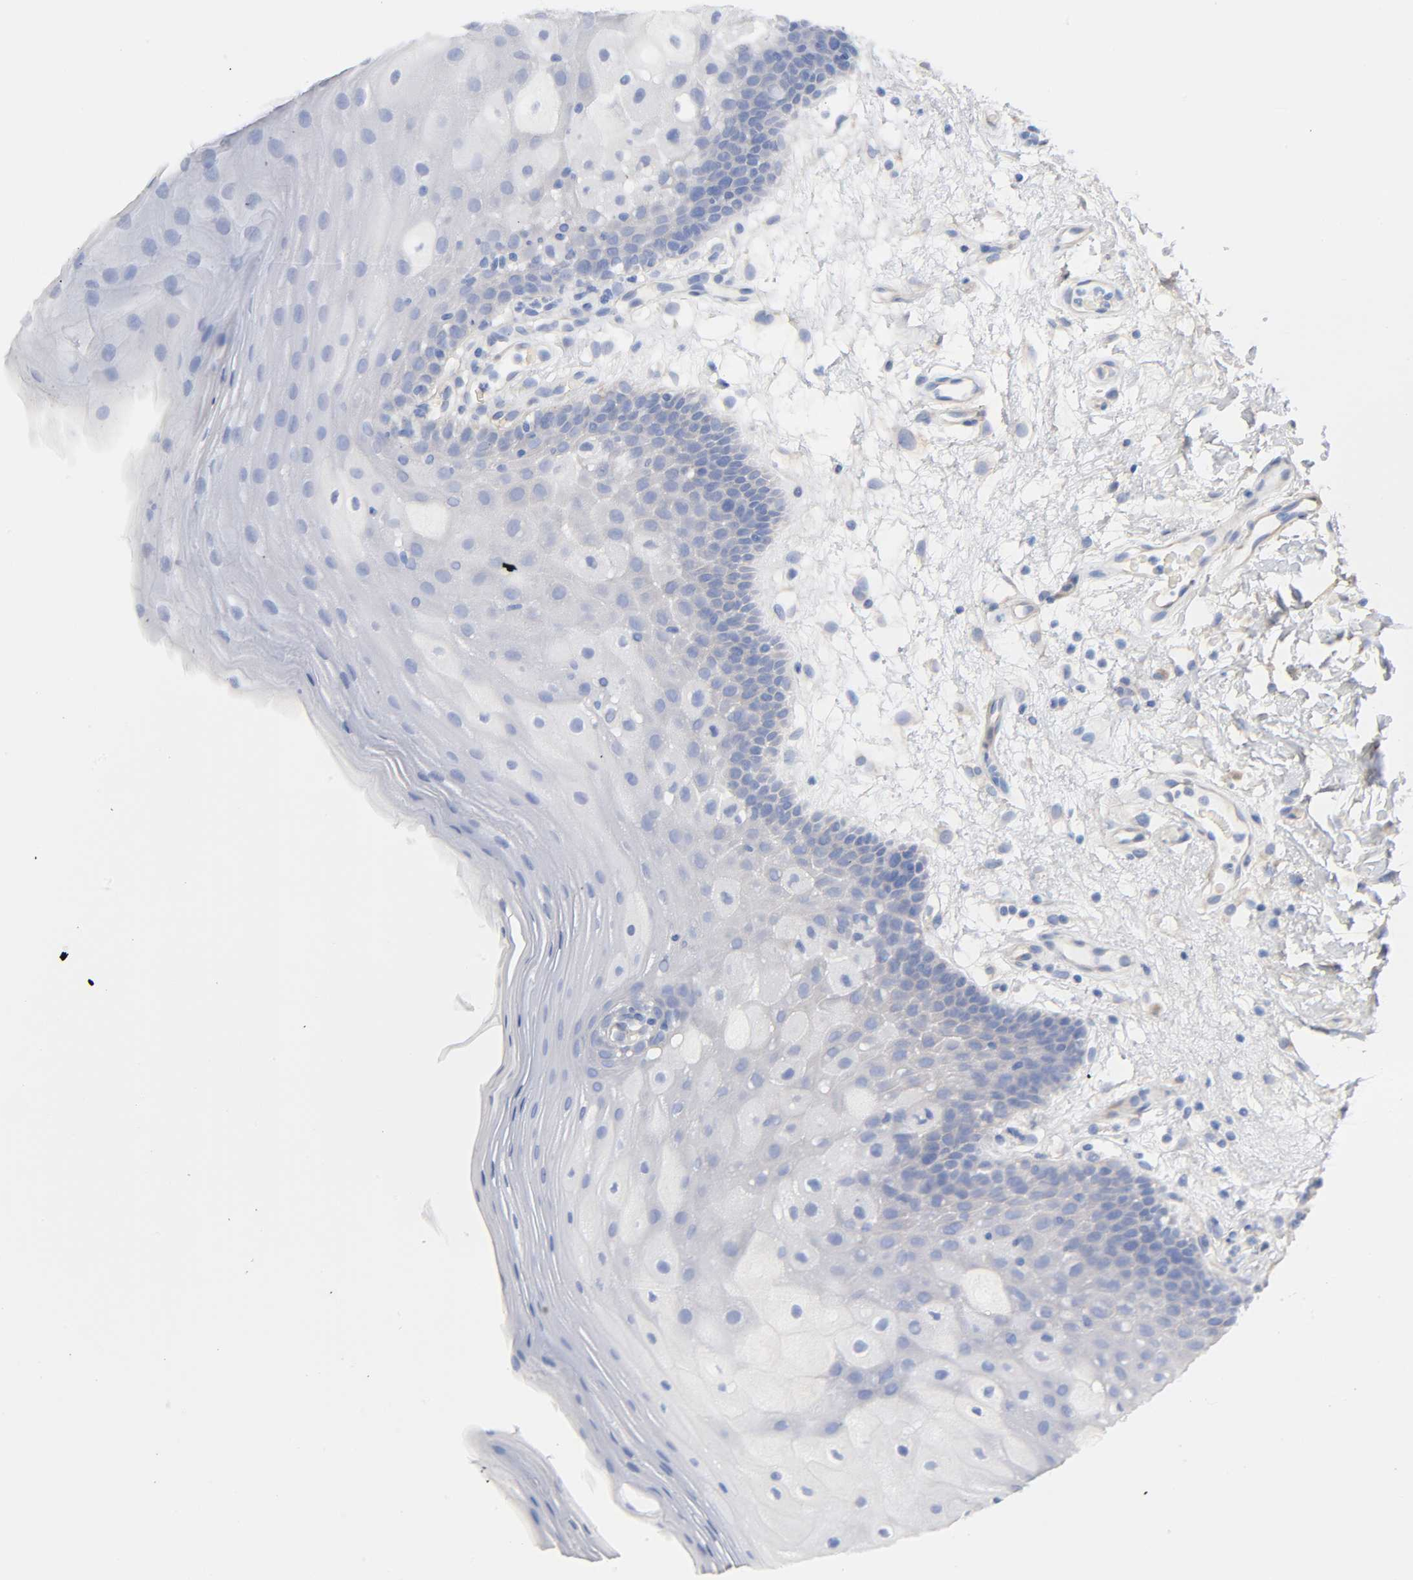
{"staining": {"intensity": "negative", "quantity": "none", "location": "none"}, "tissue": "oral mucosa", "cell_type": "Squamous epithelial cells", "image_type": "normal", "snomed": [{"axis": "morphology", "description": "Normal tissue, NOS"}, {"axis": "morphology", "description": "Squamous cell carcinoma, NOS"}, {"axis": "topography", "description": "Skeletal muscle"}, {"axis": "topography", "description": "Oral tissue"}, {"axis": "topography", "description": "Head-Neck"}], "caption": "This is an immunohistochemistry (IHC) histopathology image of benign oral mucosa. There is no staining in squamous epithelial cells.", "gene": "RAB13", "patient": {"sex": "male", "age": 71}}